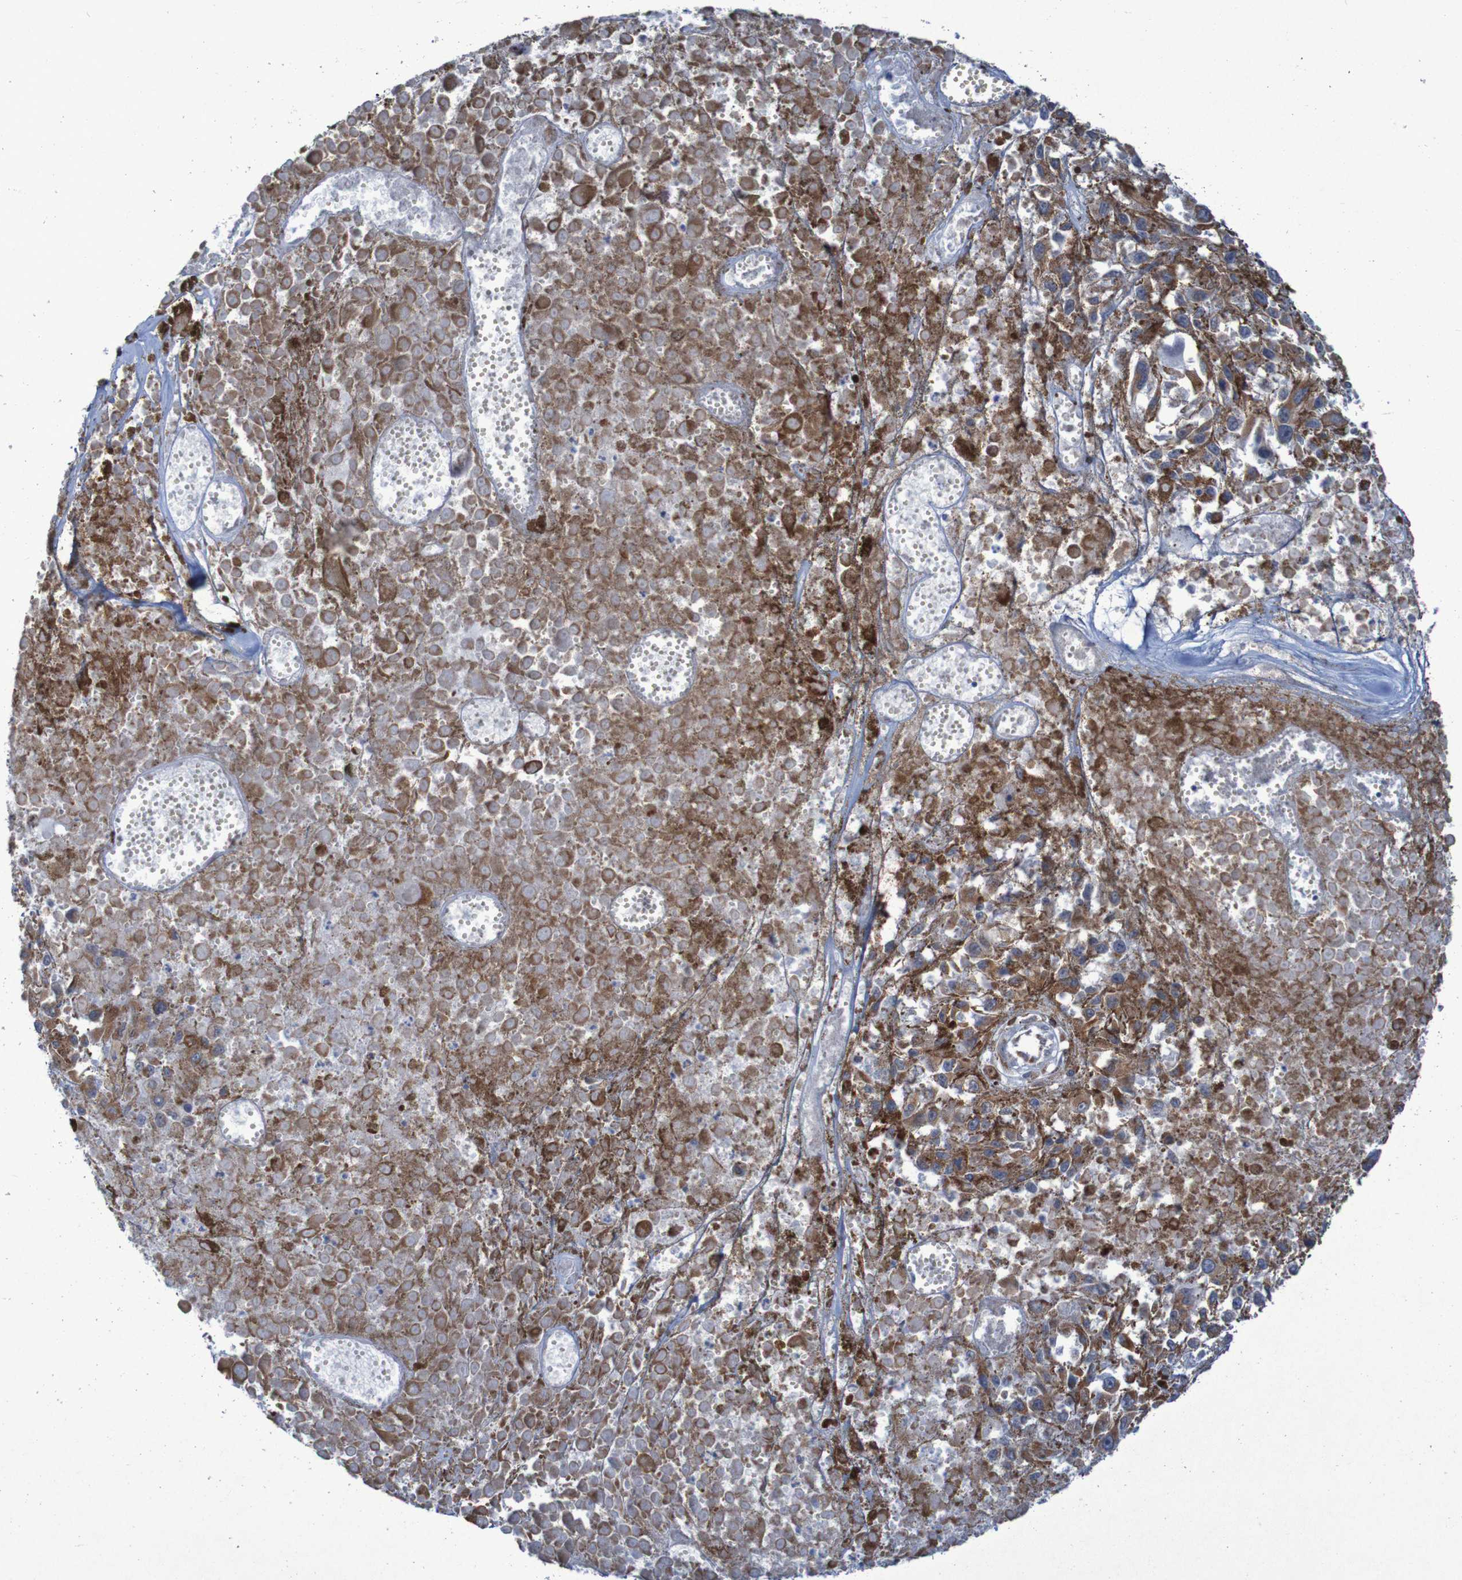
{"staining": {"intensity": "moderate", "quantity": ">75%", "location": "cytoplasmic/membranous"}, "tissue": "melanoma", "cell_type": "Tumor cells", "image_type": "cancer", "snomed": [{"axis": "morphology", "description": "Malignant melanoma, Metastatic site"}, {"axis": "topography", "description": "Lymph node"}], "caption": "IHC of malignant melanoma (metastatic site) displays medium levels of moderate cytoplasmic/membranous expression in approximately >75% of tumor cells.", "gene": "CCDC51", "patient": {"sex": "male", "age": 59}}